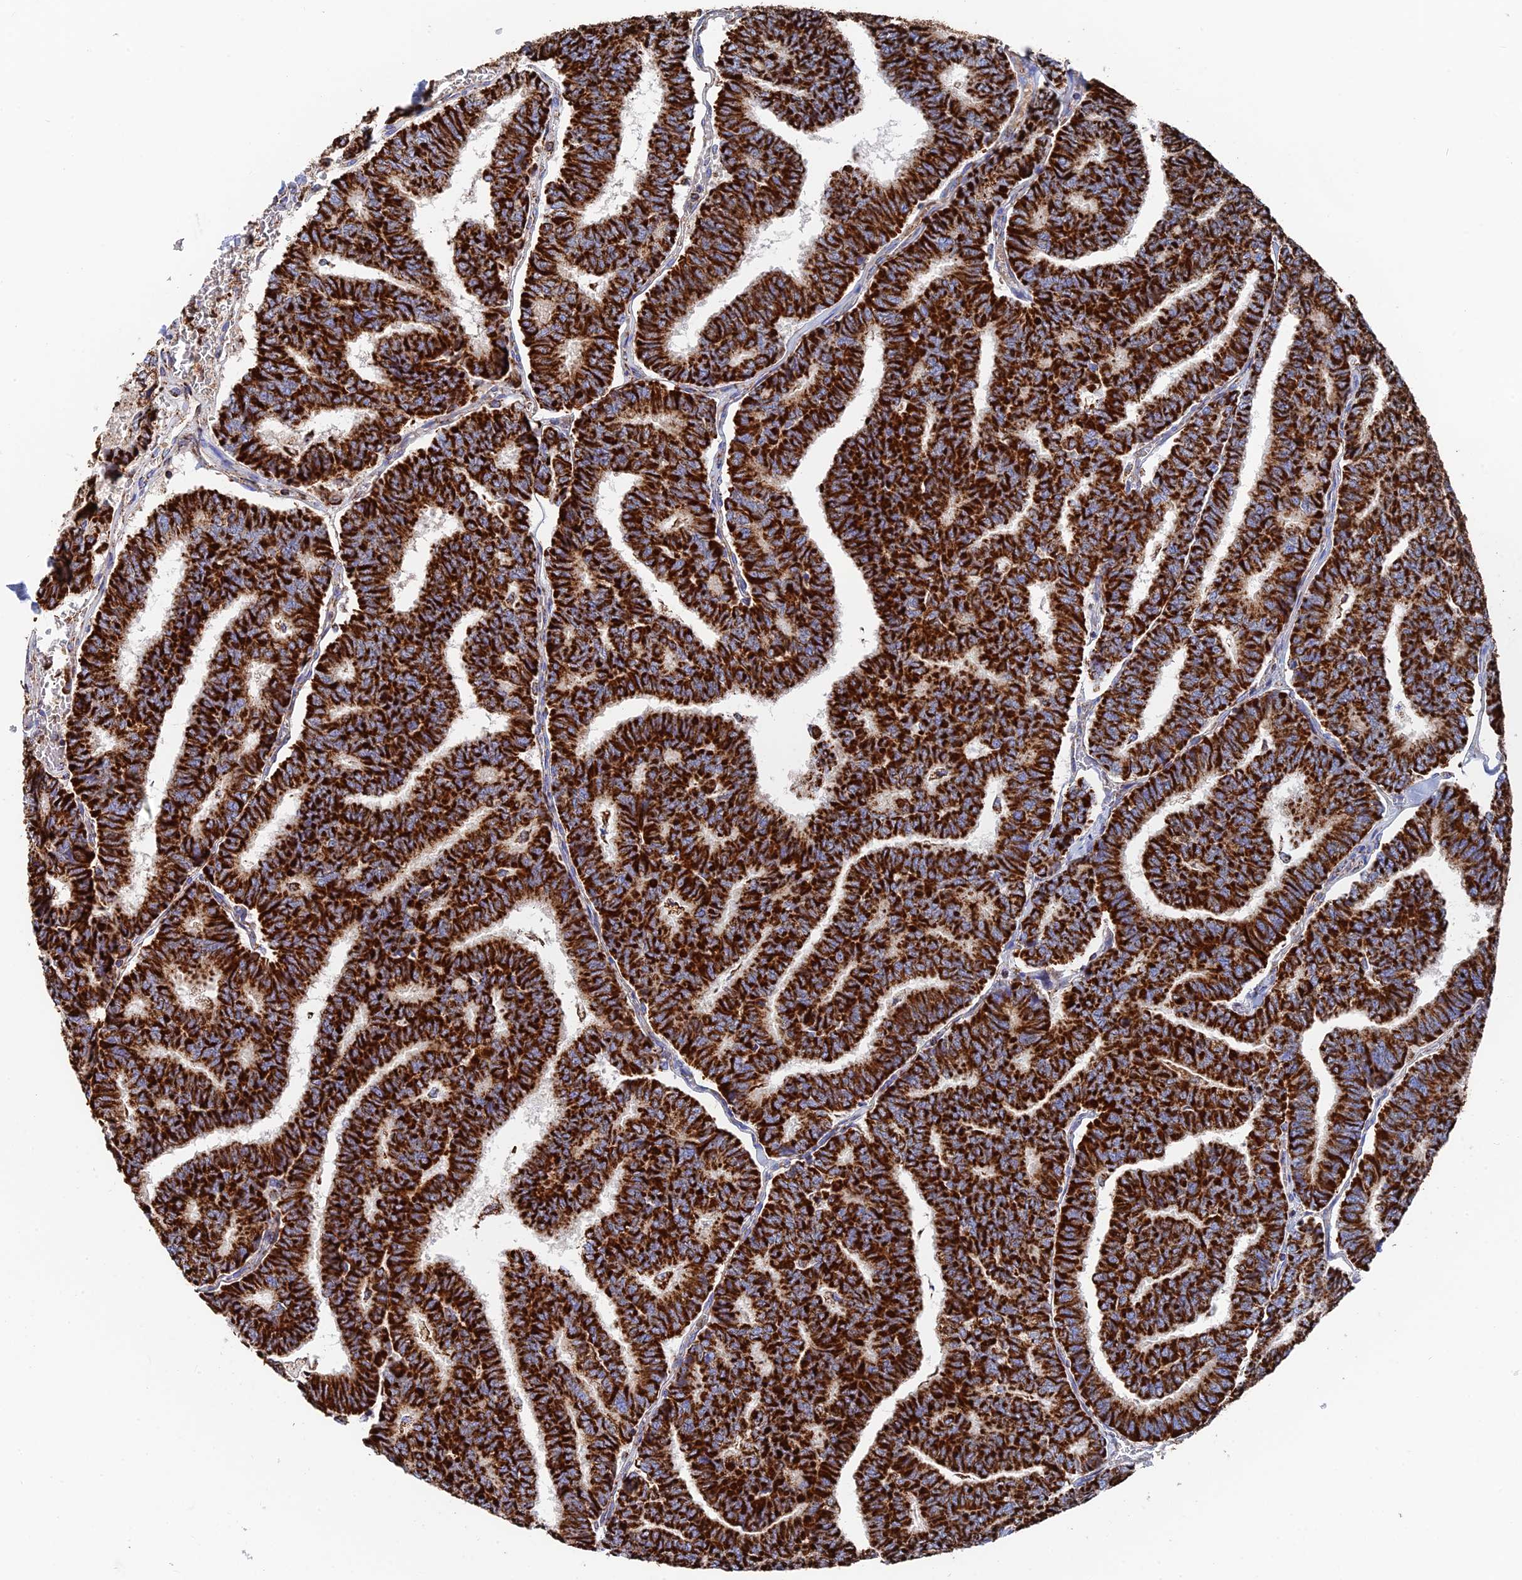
{"staining": {"intensity": "strong", "quantity": ">75%", "location": "cytoplasmic/membranous"}, "tissue": "thyroid cancer", "cell_type": "Tumor cells", "image_type": "cancer", "snomed": [{"axis": "morphology", "description": "Papillary adenocarcinoma, NOS"}, {"axis": "topography", "description": "Thyroid gland"}], "caption": "Protein positivity by IHC demonstrates strong cytoplasmic/membranous staining in approximately >75% of tumor cells in thyroid cancer.", "gene": "HAUS8", "patient": {"sex": "female", "age": 35}}